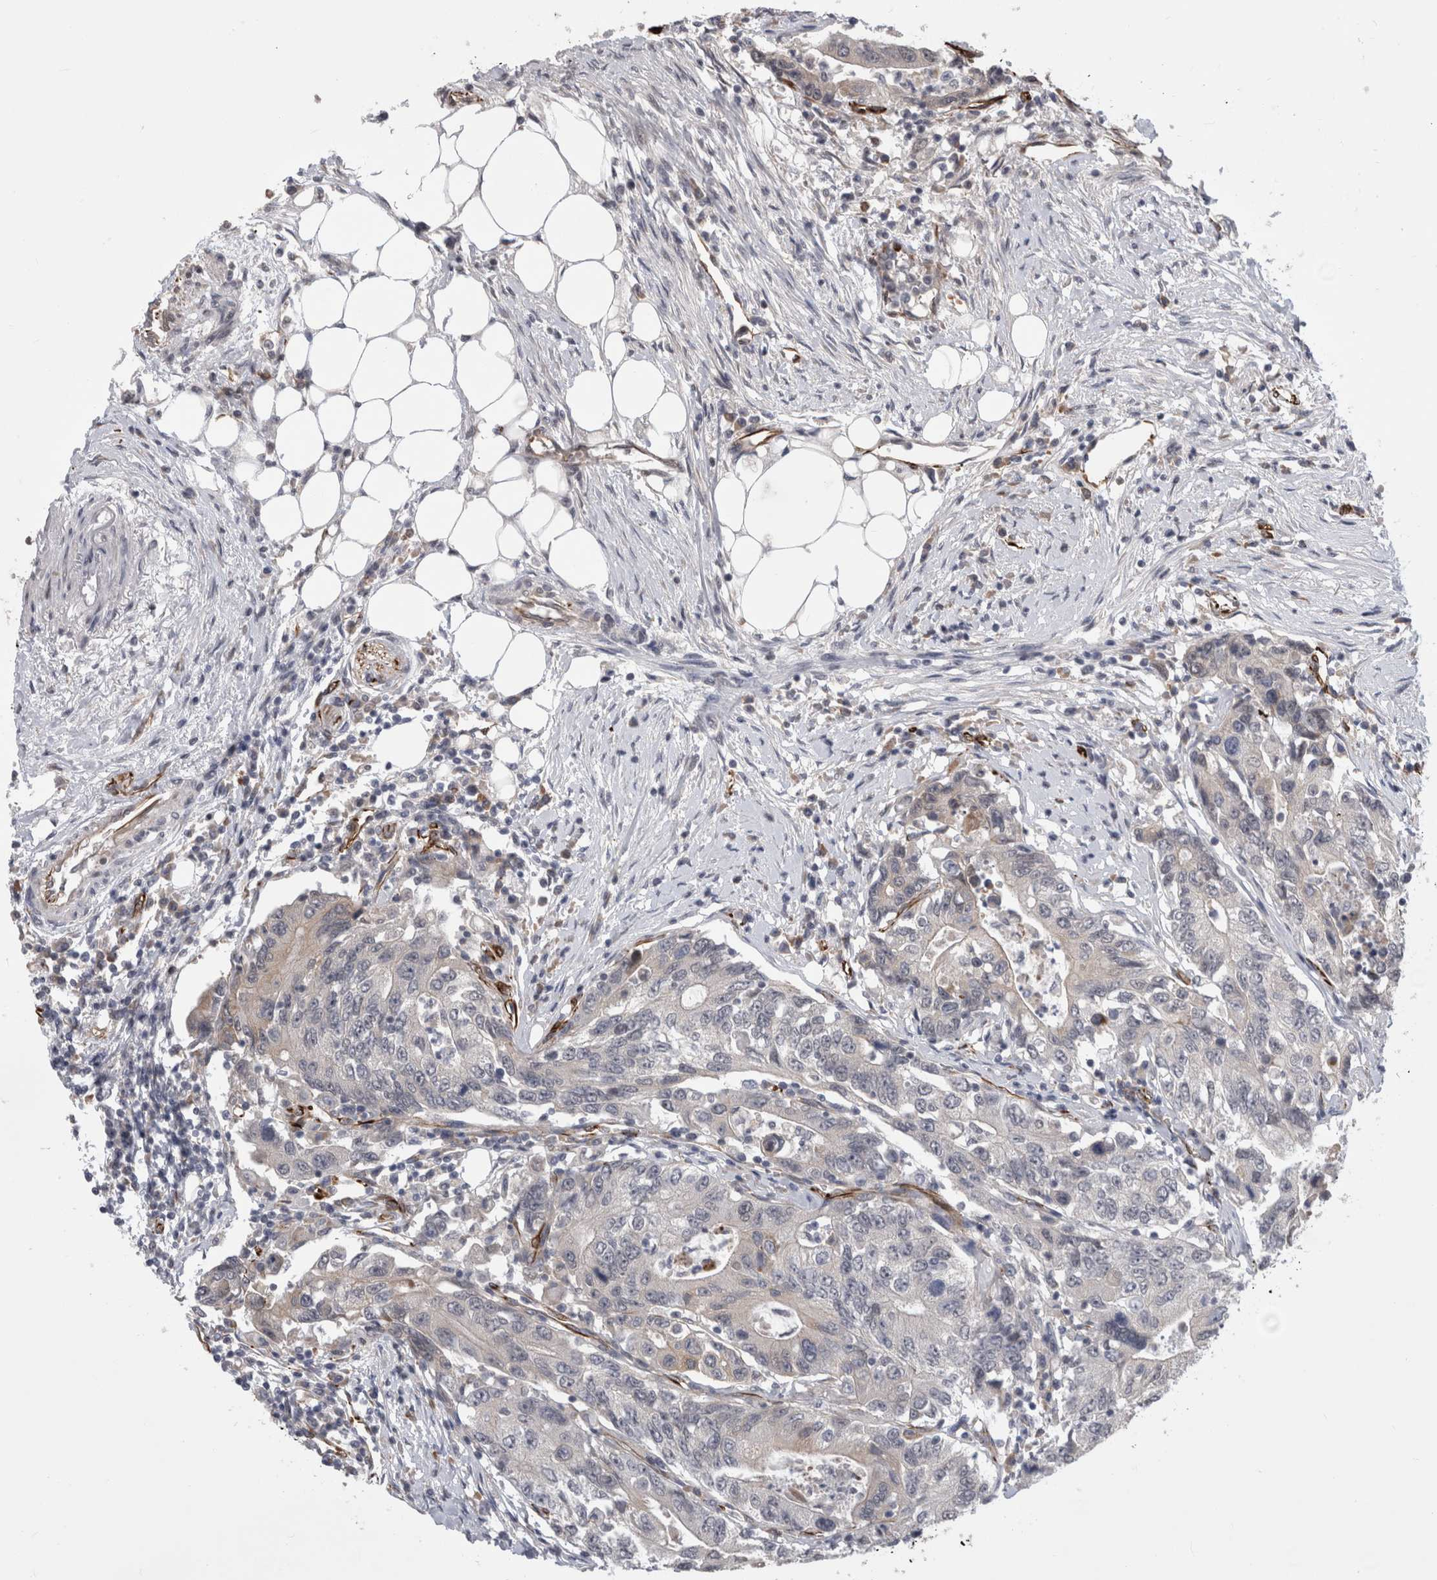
{"staining": {"intensity": "negative", "quantity": "none", "location": "none"}, "tissue": "colorectal cancer", "cell_type": "Tumor cells", "image_type": "cancer", "snomed": [{"axis": "morphology", "description": "Adenocarcinoma, NOS"}, {"axis": "topography", "description": "Colon"}], "caption": "Tumor cells are negative for brown protein staining in colorectal cancer. (DAB (3,3'-diaminobenzidine) immunohistochemistry (IHC) with hematoxylin counter stain).", "gene": "FAM83H", "patient": {"sex": "female", "age": 77}}